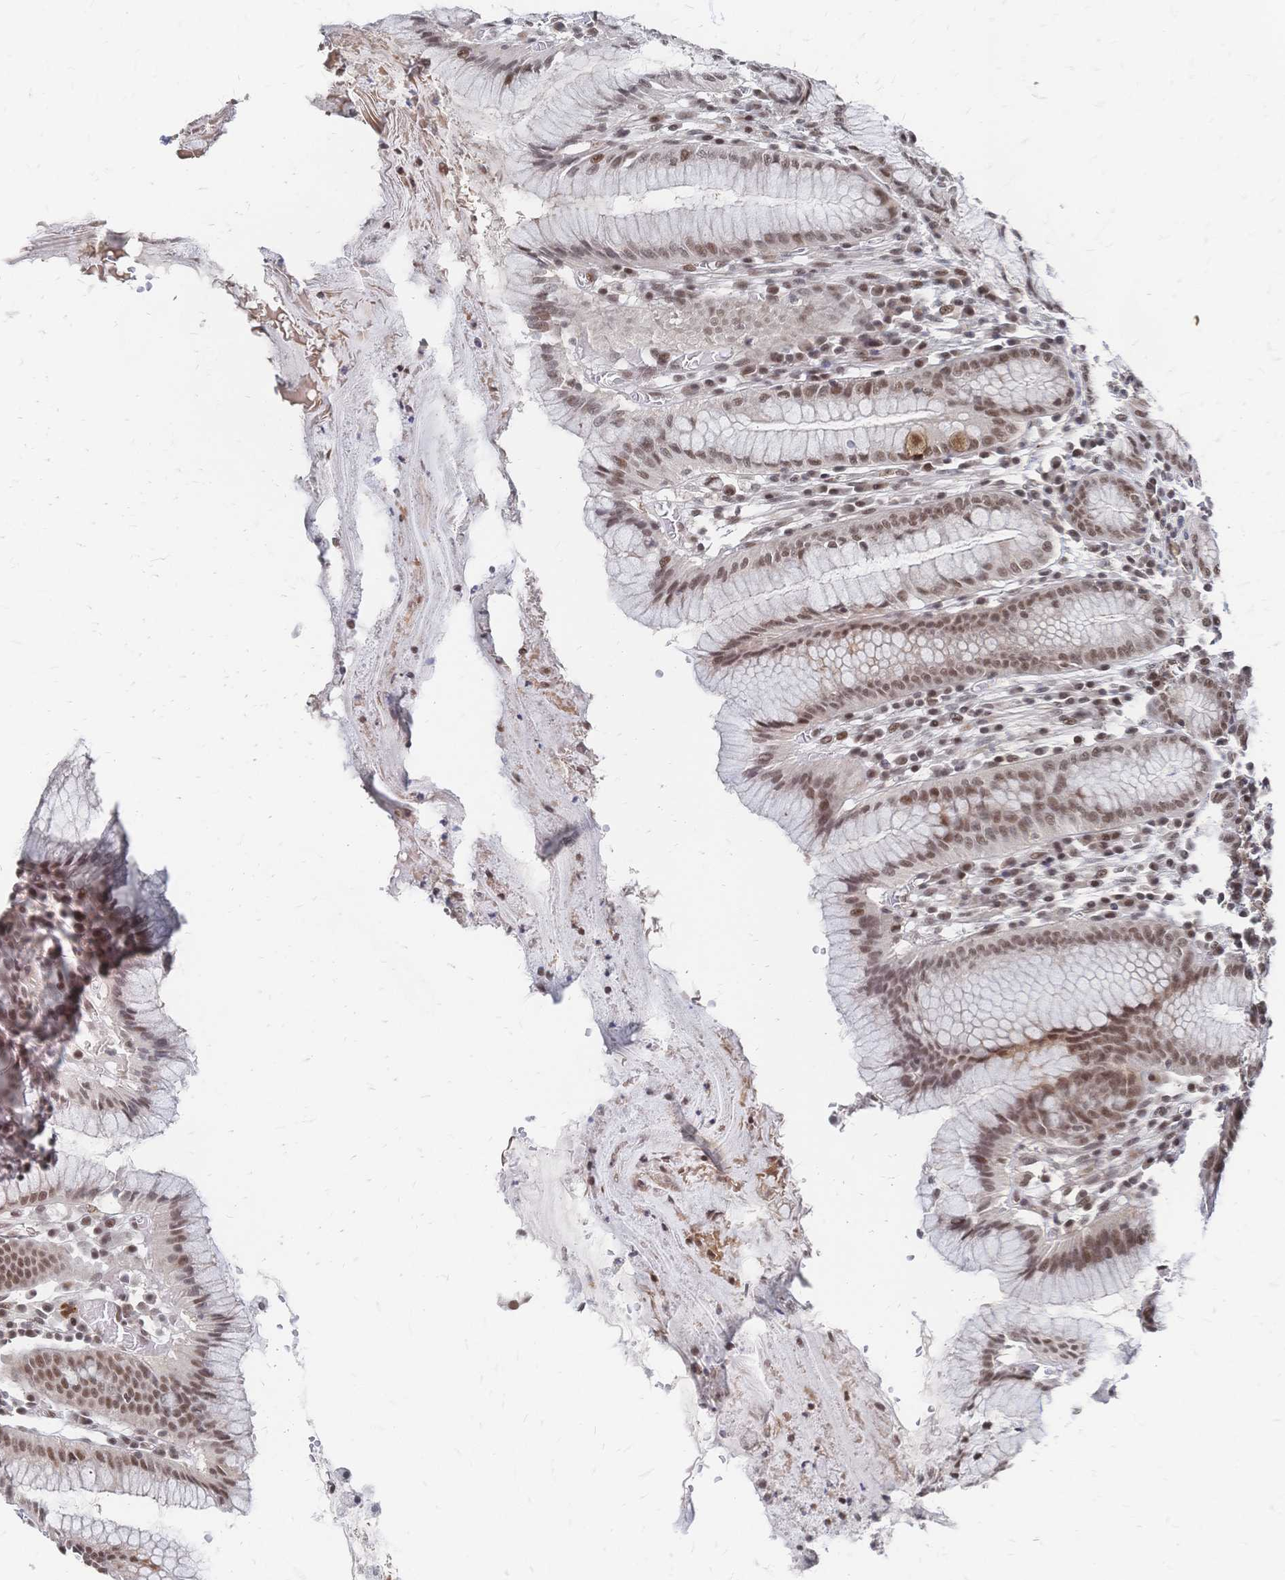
{"staining": {"intensity": "strong", "quantity": ">75%", "location": "nuclear"}, "tissue": "stomach", "cell_type": "Glandular cells", "image_type": "normal", "snomed": [{"axis": "morphology", "description": "Normal tissue, NOS"}, {"axis": "topography", "description": "Stomach"}], "caption": "Normal stomach displays strong nuclear positivity in approximately >75% of glandular cells.", "gene": "NELFA", "patient": {"sex": "male", "age": 55}}